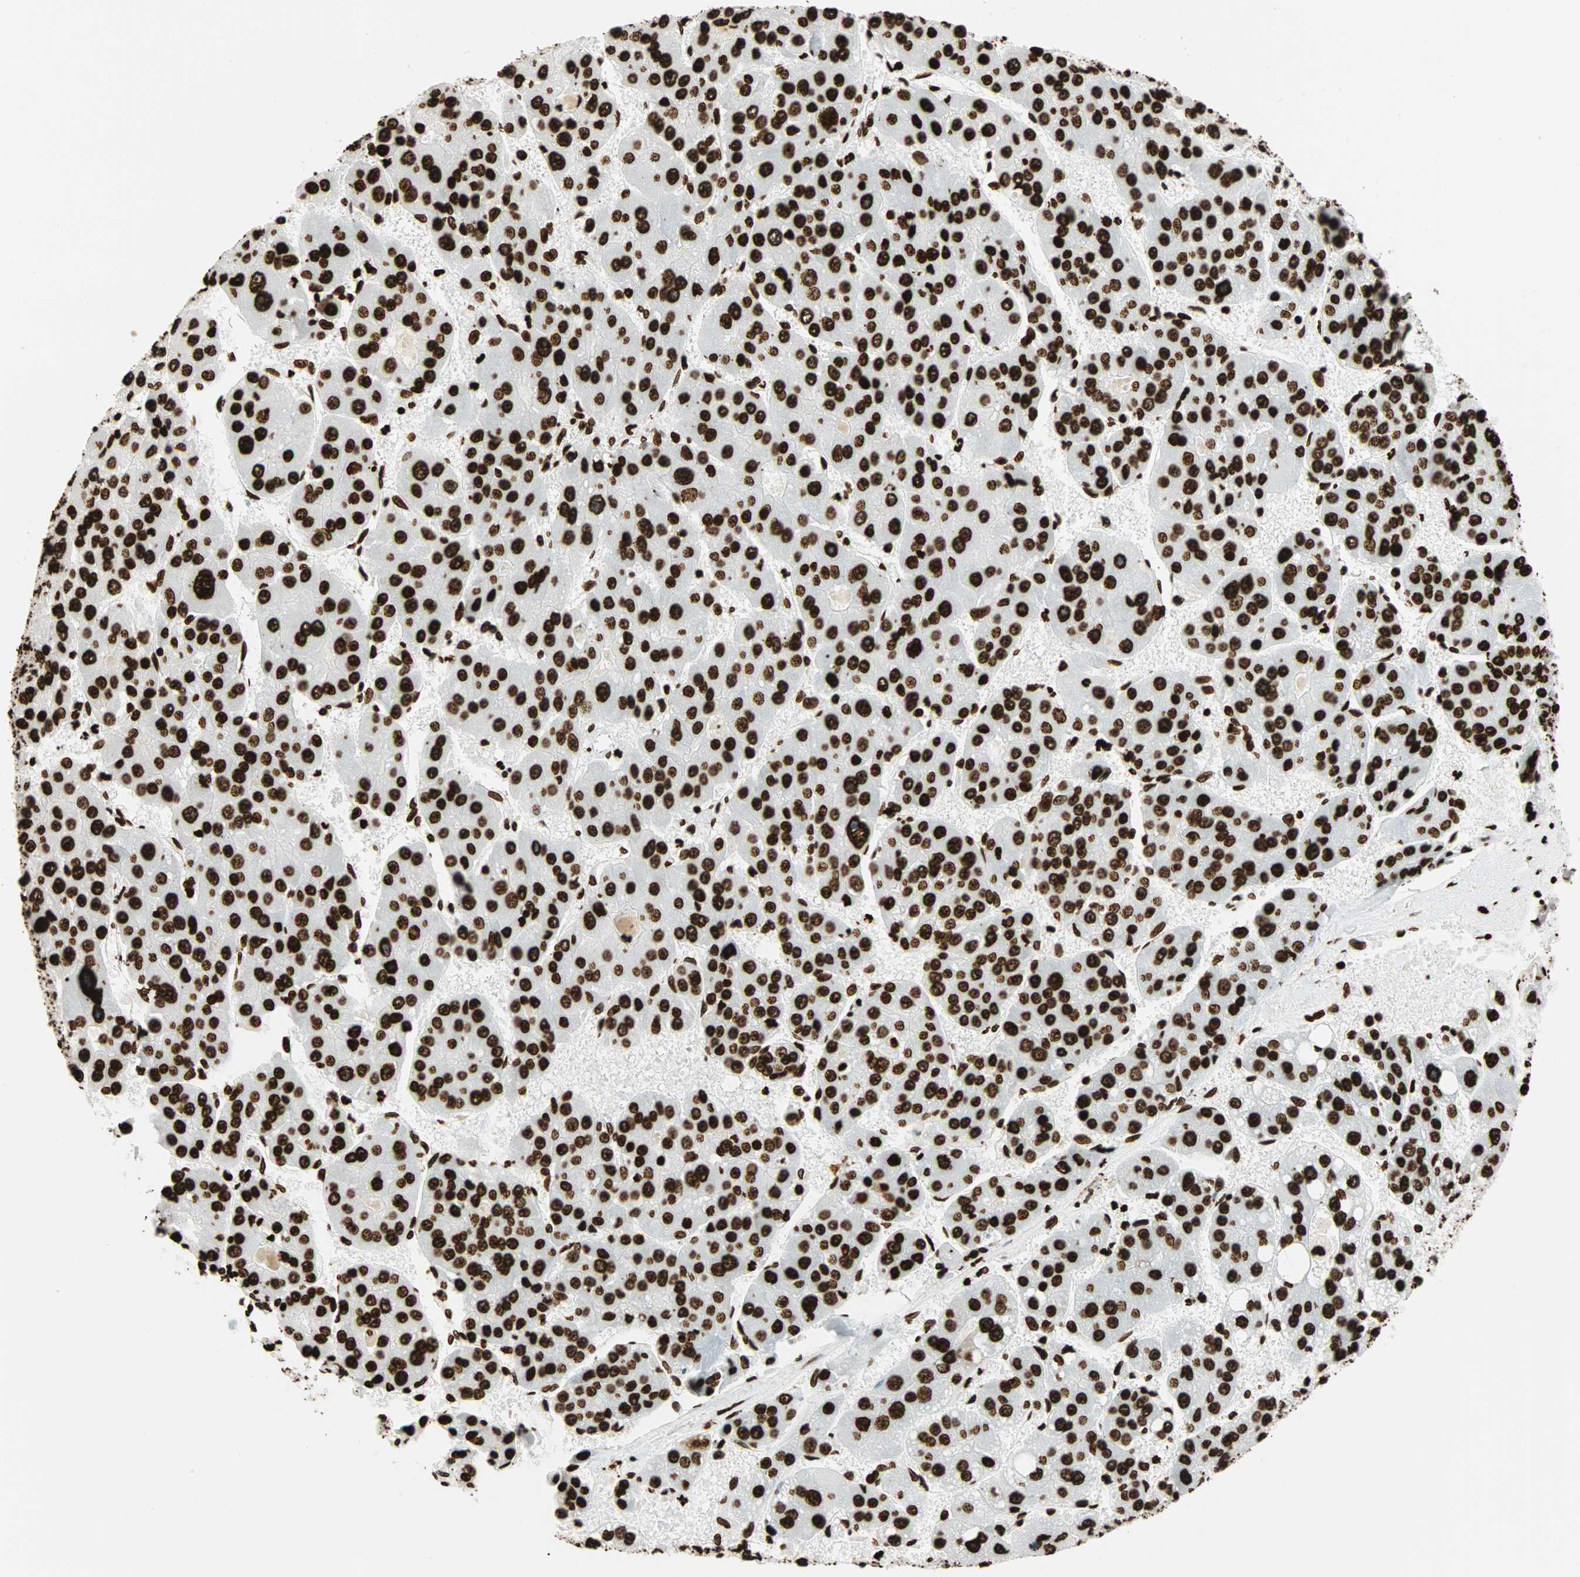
{"staining": {"intensity": "strong", "quantity": ">75%", "location": "nuclear"}, "tissue": "liver cancer", "cell_type": "Tumor cells", "image_type": "cancer", "snomed": [{"axis": "morphology", "description": "Carcinoma, Hepatocellular, NOS"}, {"axis": "topography", "description": "Liver"}], "caption": "Protein expression analysis of hepatocellular carcinoma (liver) reveals strong nuclear expression in about >75% of tumor cells. The protein is shown in brown color, while the nuclei are stained blue.", "gene": "GLI2", "patient": {"sex": "female", "age": 61}}